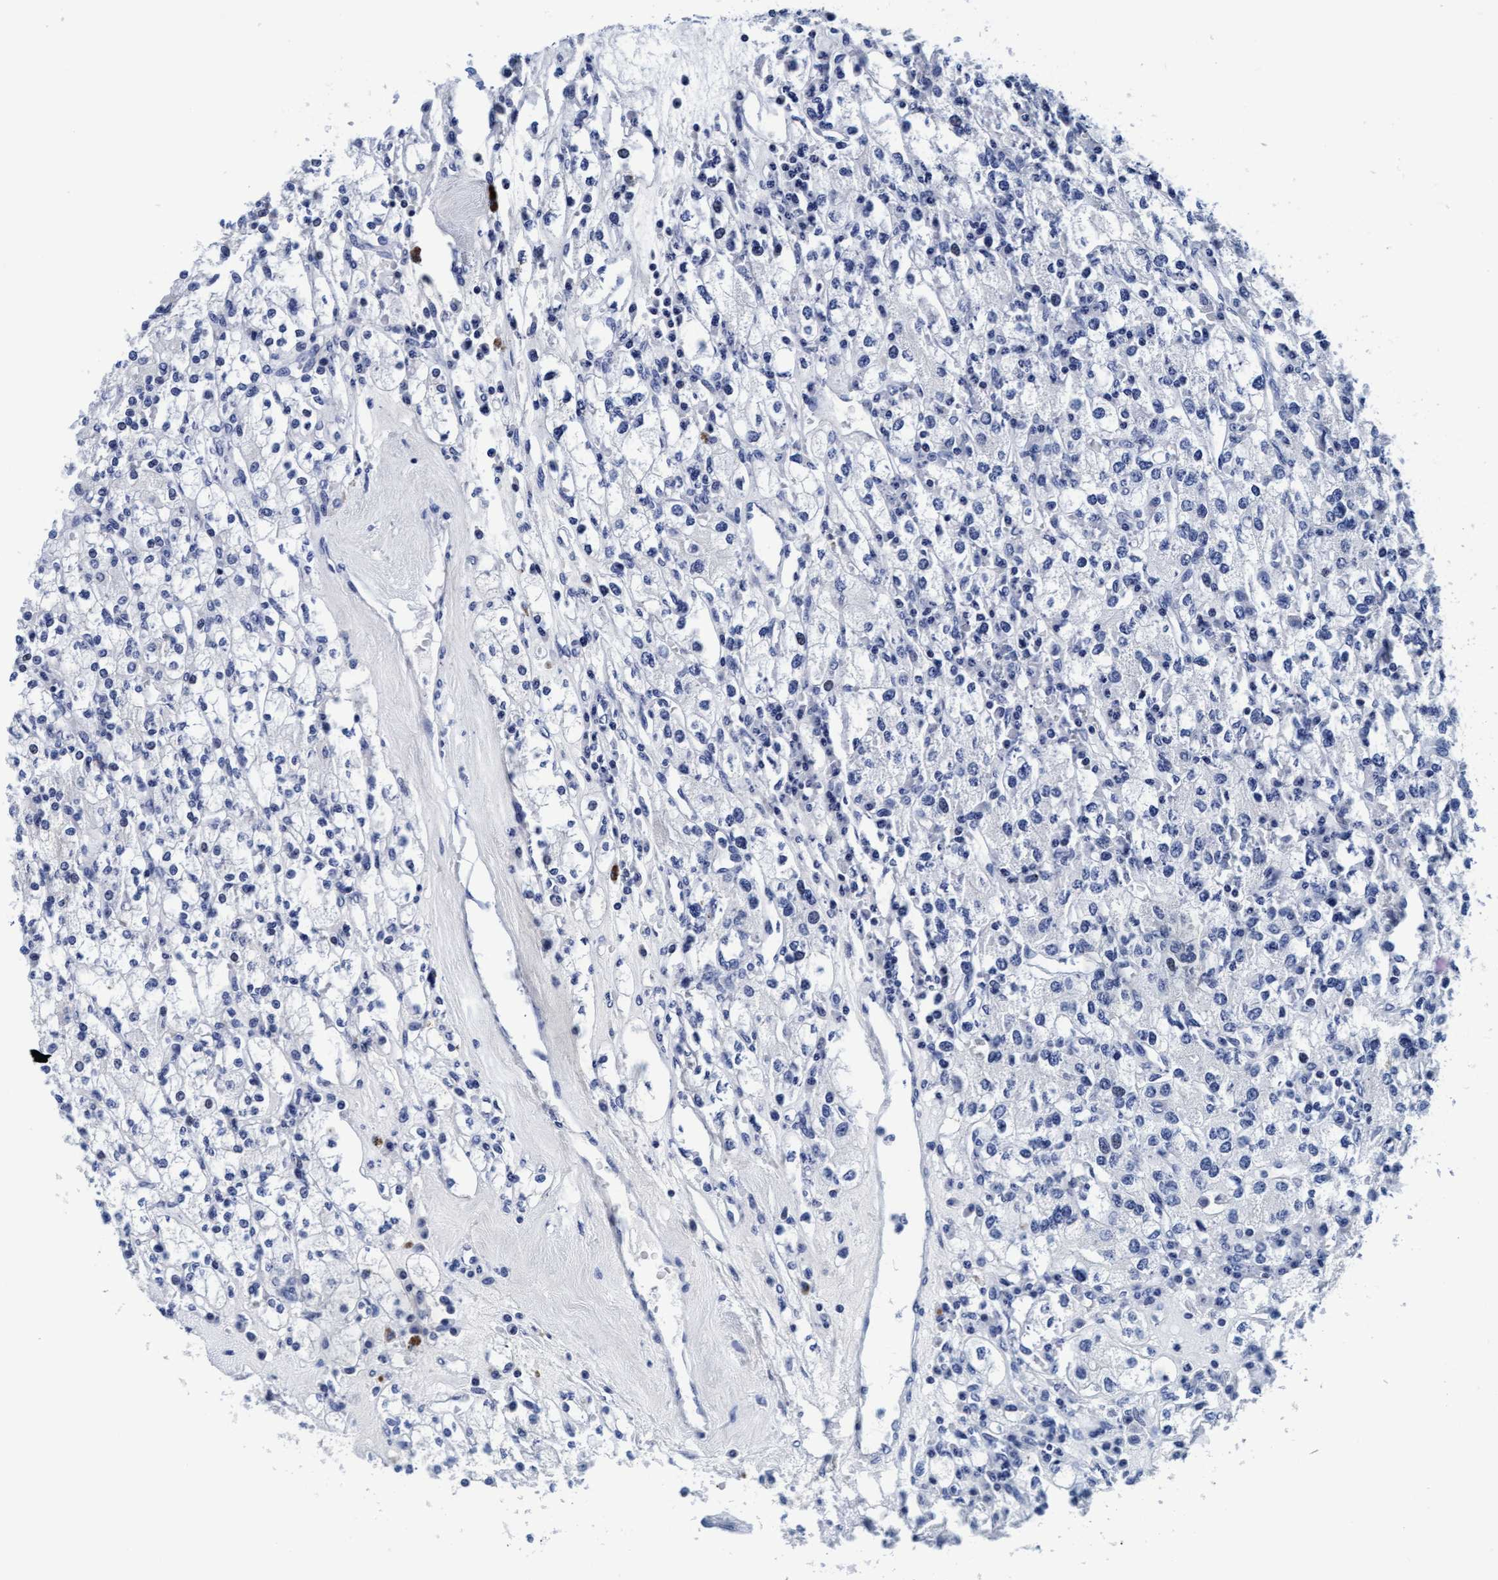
{"staining": {"intensity": "negative", "quantity": "none", "location": "none"}, "tissue": "renal cancer", "cell_type": "Tumor cells", "image_type": "cancer", "snomed": [{"axis": "morphology", "description": "Adenocarcinoma, NOS"}, {"axis": "topography", "description": "Kidney"}], "caption": "Immunohistochemistry of human renal cancer displays no positivity in tumor cells.", "gene": "ARSG", "patient": {"sex": "male", "age": 77}}